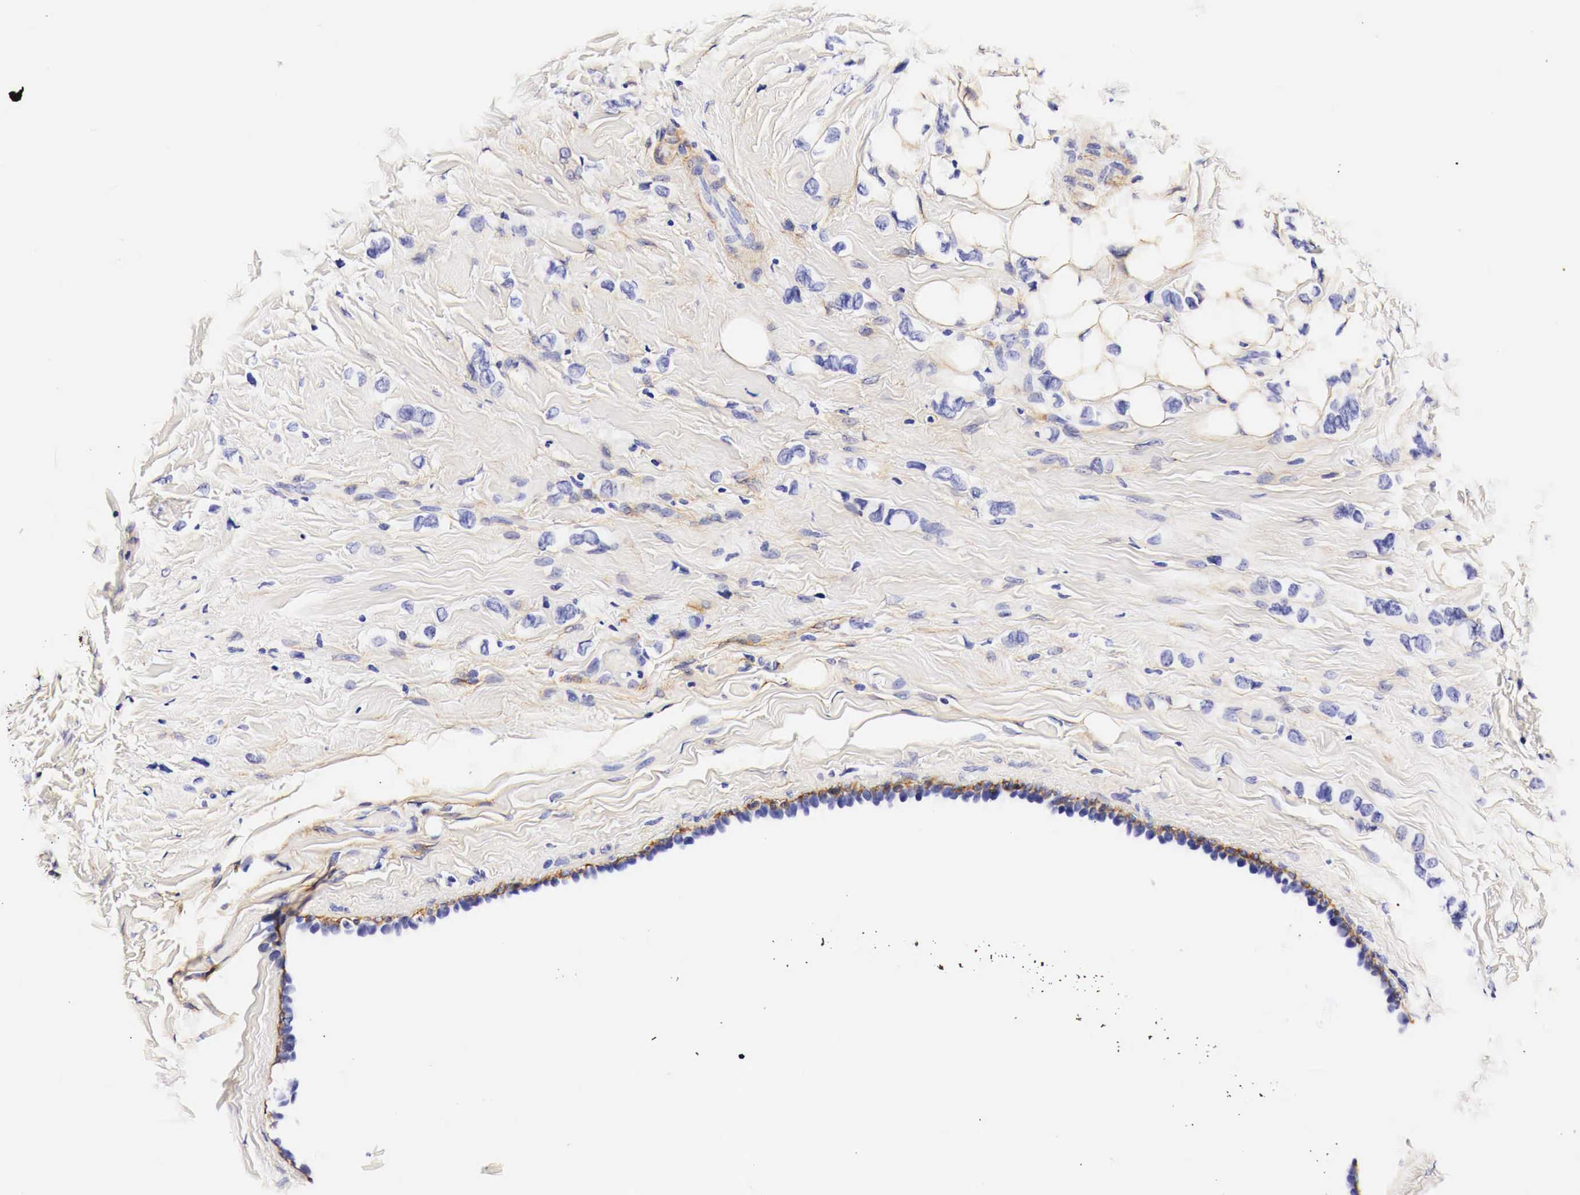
{"staining": {"intensity": "moderate", "quantity": "25%-75%", "location": "cytoplasmic/membranous"}, "tissue": "breast cancer", "cell_type": "Tumor cells", "image_type": "cancer", "snomed": [{"axis": "morphology", "description": "Duct carcinoma"}, {"axis": "topography", "description": "Breast"}], "caption": "A high-resolution photomicrograph shows immunohistochemistry staining of breast infiltrating ductal carcinoma, which shows moderate cytoplasmic/membranous expression in about 25%-75% of tumor cells.", "gene": "EGFR", "patient": {"sex": "female", "age": 72}}